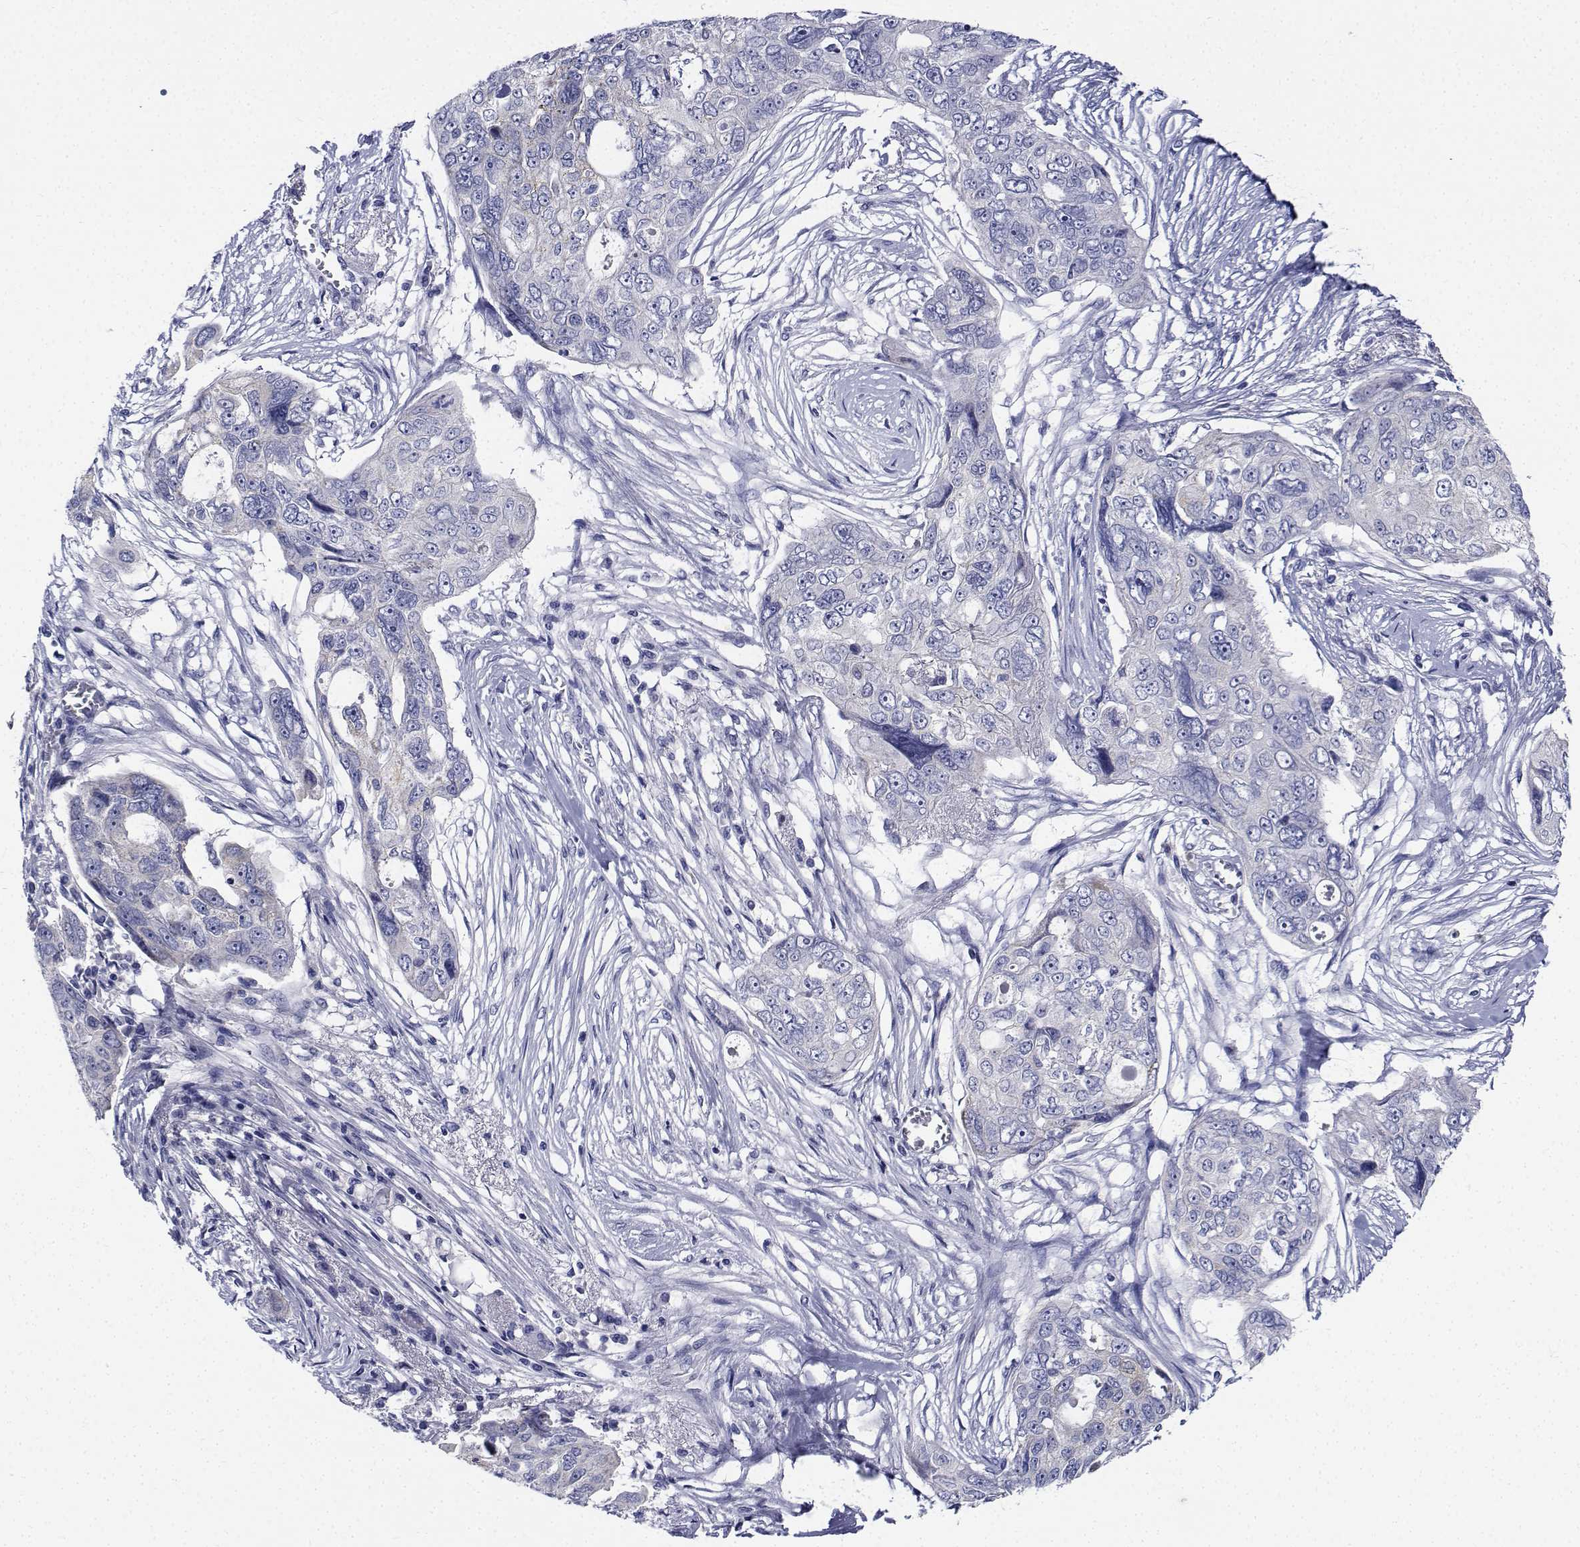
{"staining": {"intensity": "negative", "quantity": "none", "location": "none"}, "tissue": "ovarian cancer", "cell_type": "Tumor cells", "image_type": "cancer", "snomed": [{"axis": "morphology", "description": "Carcinoma, endometroid"}, {"axis": "topography", "description": "Ovary"}], "caption": "There is no significant staining in tumor cells of endometroid carcinoma (ovarian). (DAB IHC with hematoxylin counter stain).", "gene": "CDHR3", "patient": {"sex": "female", "age": 70}}